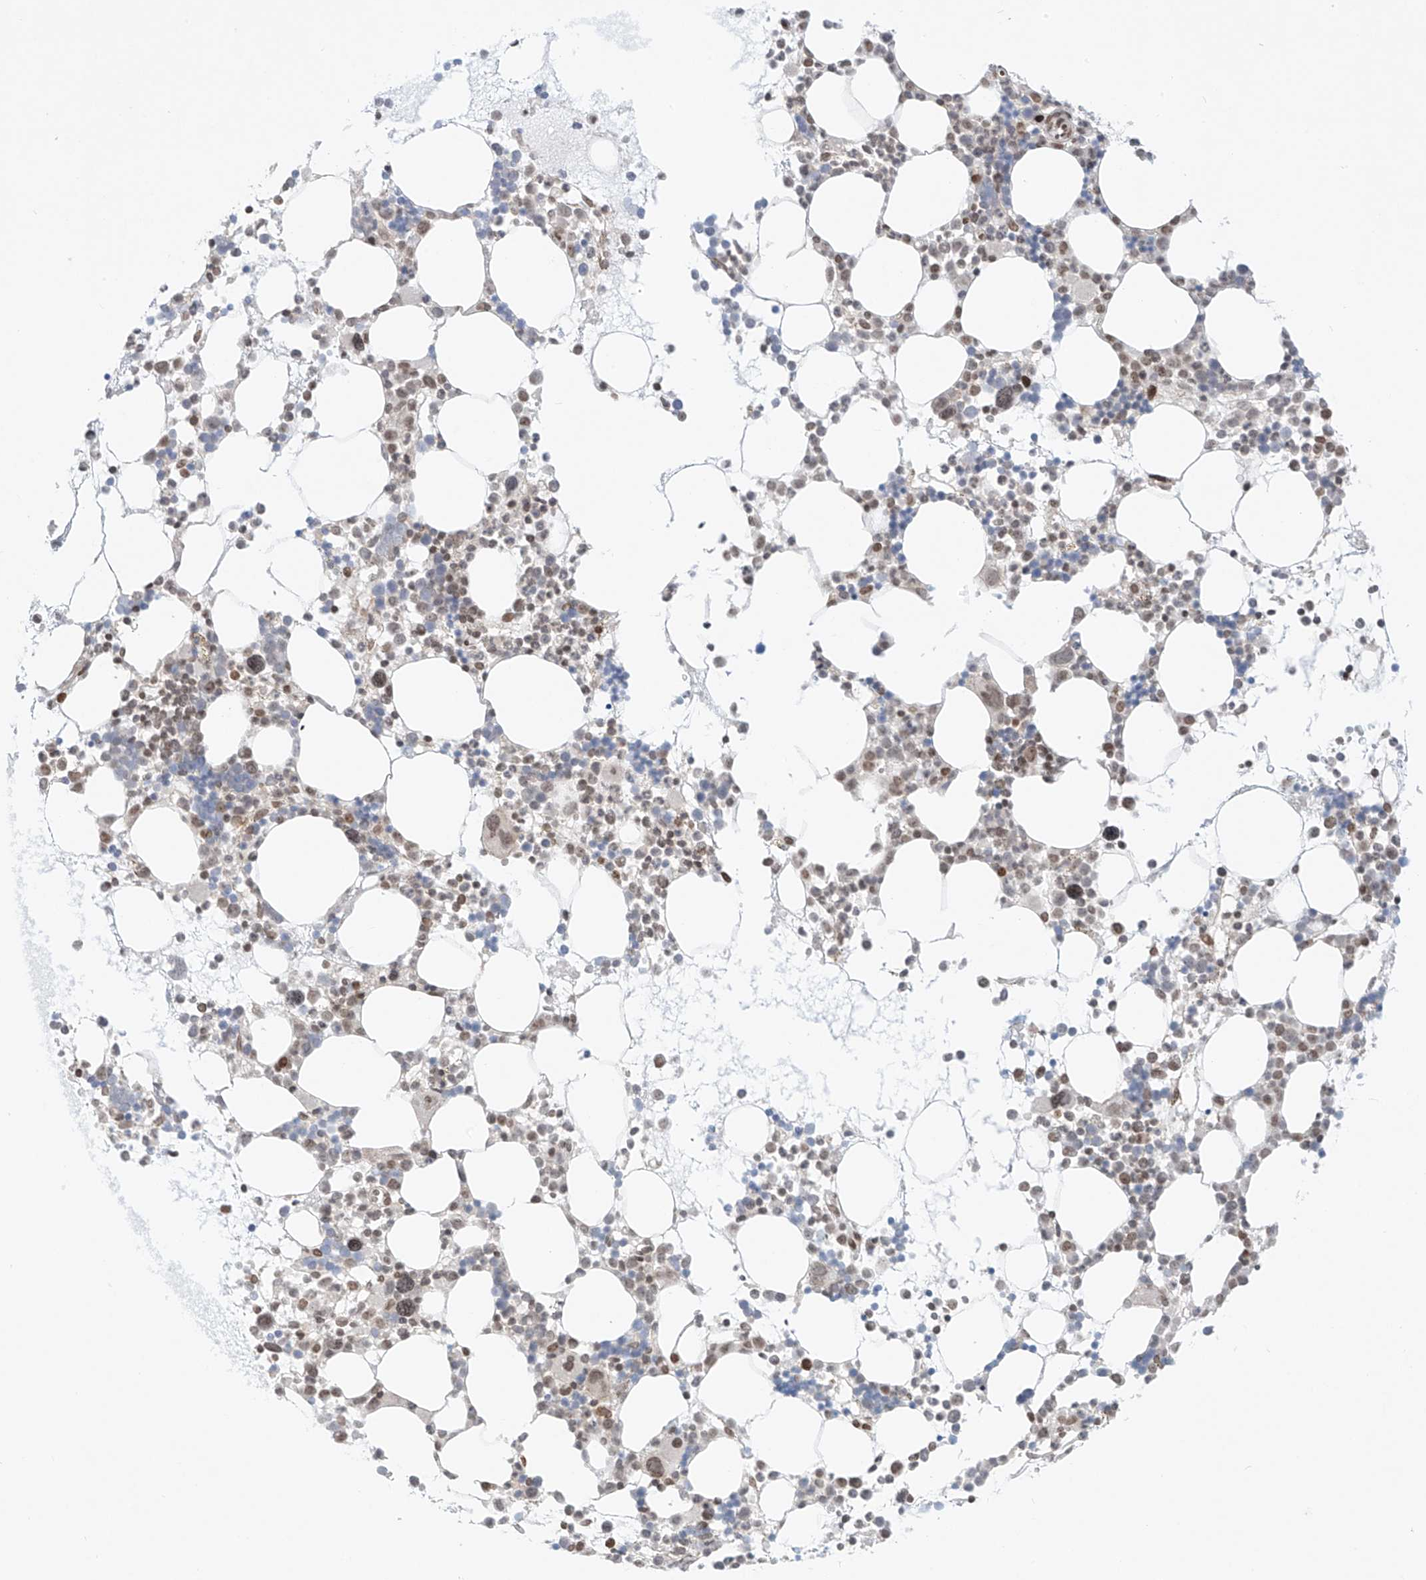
{"staining": {"intensity": "weak", "quantity": "<25%", "location": "cytoplasmic/membranous"}, "tissue": "bone marrow", "cell_type": "Hematopoietic cells", "image_type": "normal", "snomed": [{"axis": "morphology", "description": "Normal tissue, NOS"}, {"axis": "topography", "description": "Bone marrow"}], "caption": "Immunohistochemical staining of unremarkable human bone marrow reveals no significant positivity in hematopoietic cells.", "gene": "ZNF512", "patient": {"sex": "female", "age": 62}}